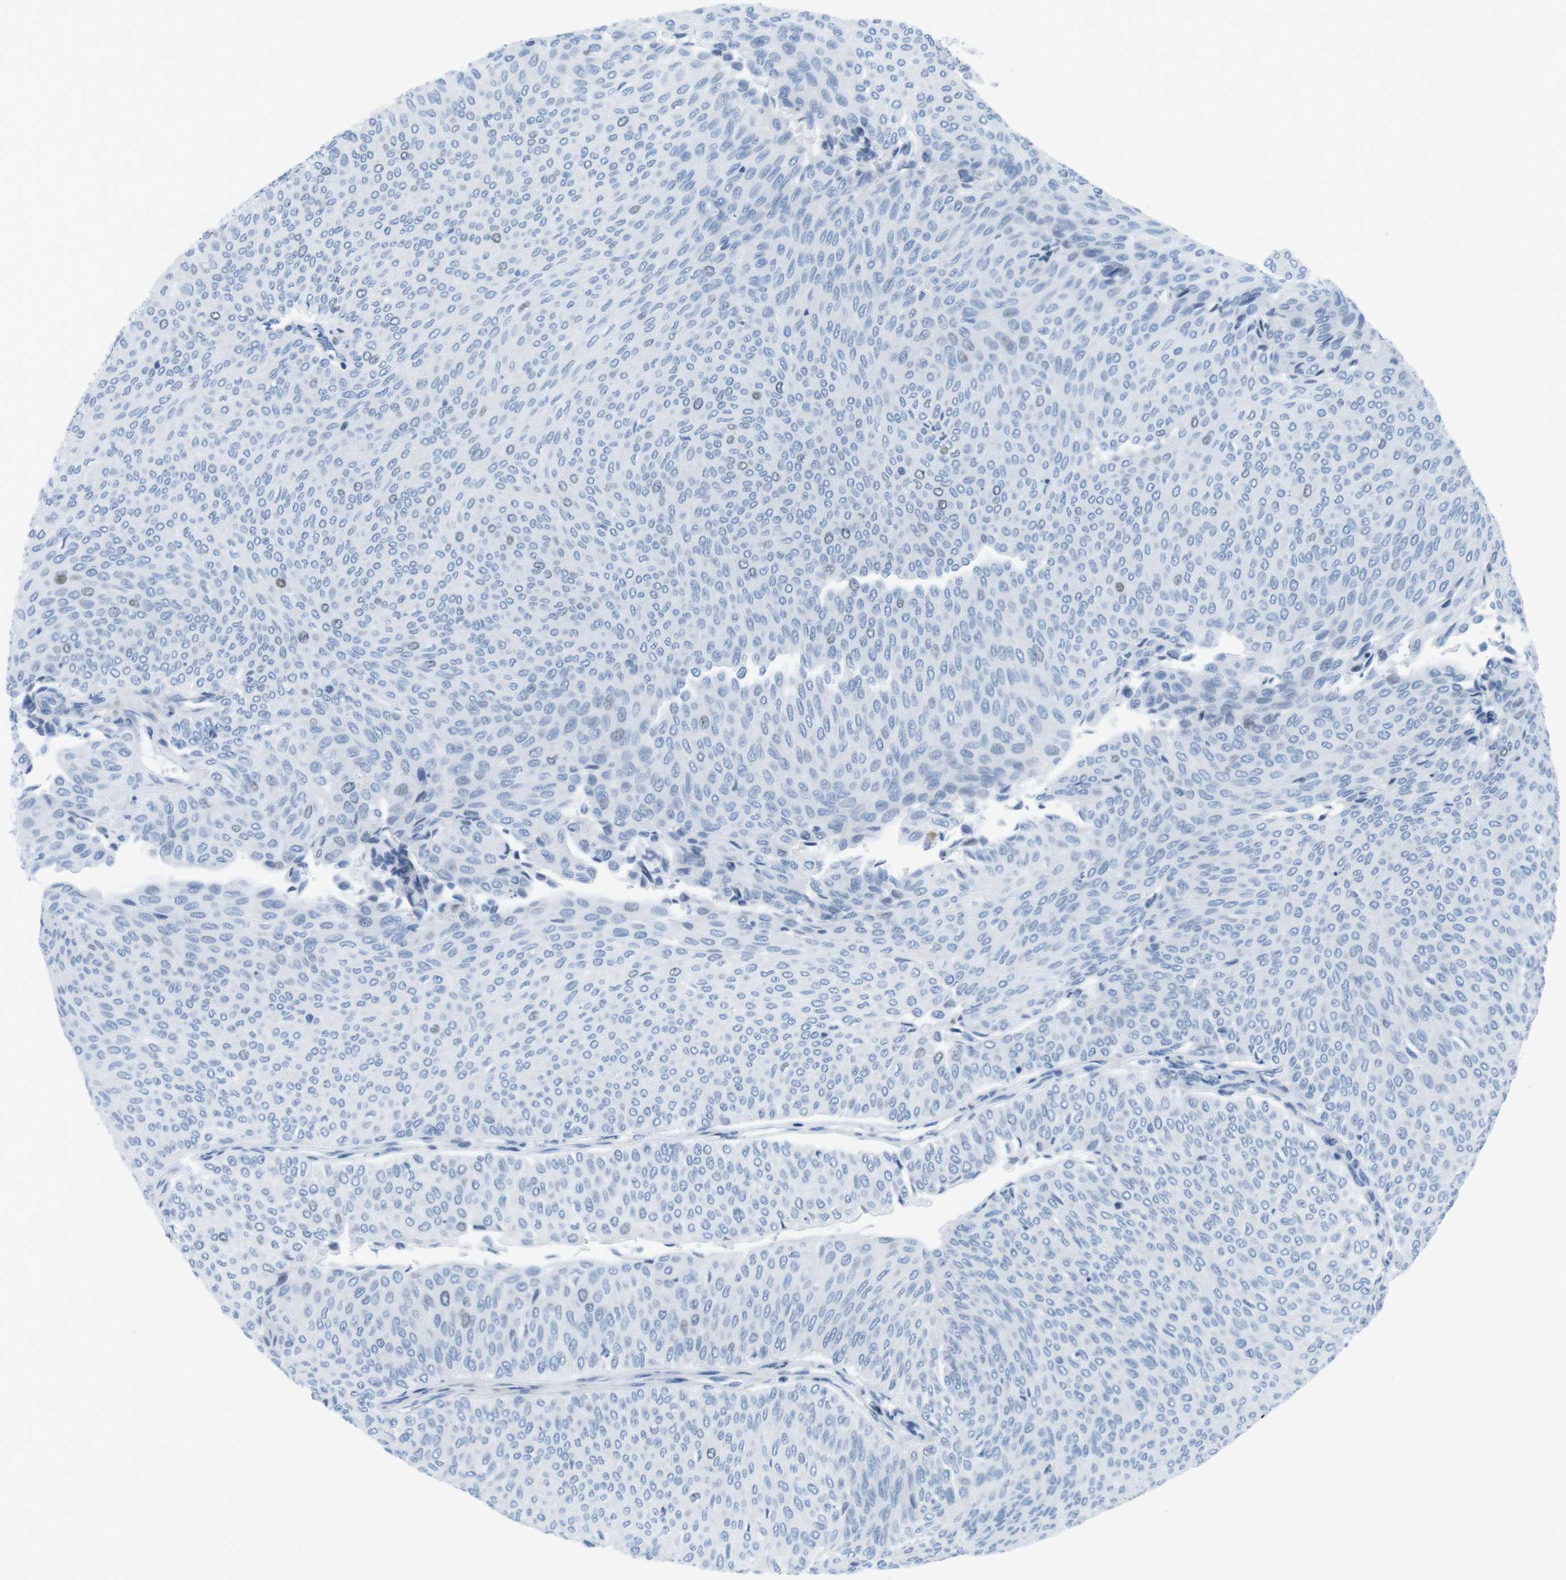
{"staining": {"intensity": "negative", "quantity": "none", "location": "none"}, "tissue": "urothelial cancer", "cell_type": "Tumor cells", "image_type": "cancer", "snomed": [{"axis": "morphology", "description": "Urothelial carcinoma, Low grade"}, {"axis": "topography", "description": "Urinary bladder"}], "caption": "There is no significant staining in tumor cells of urothelial carcinoma (low-grade).", "gene": "CHAF1A", "patient": {"sex": "male", "age": 78}}